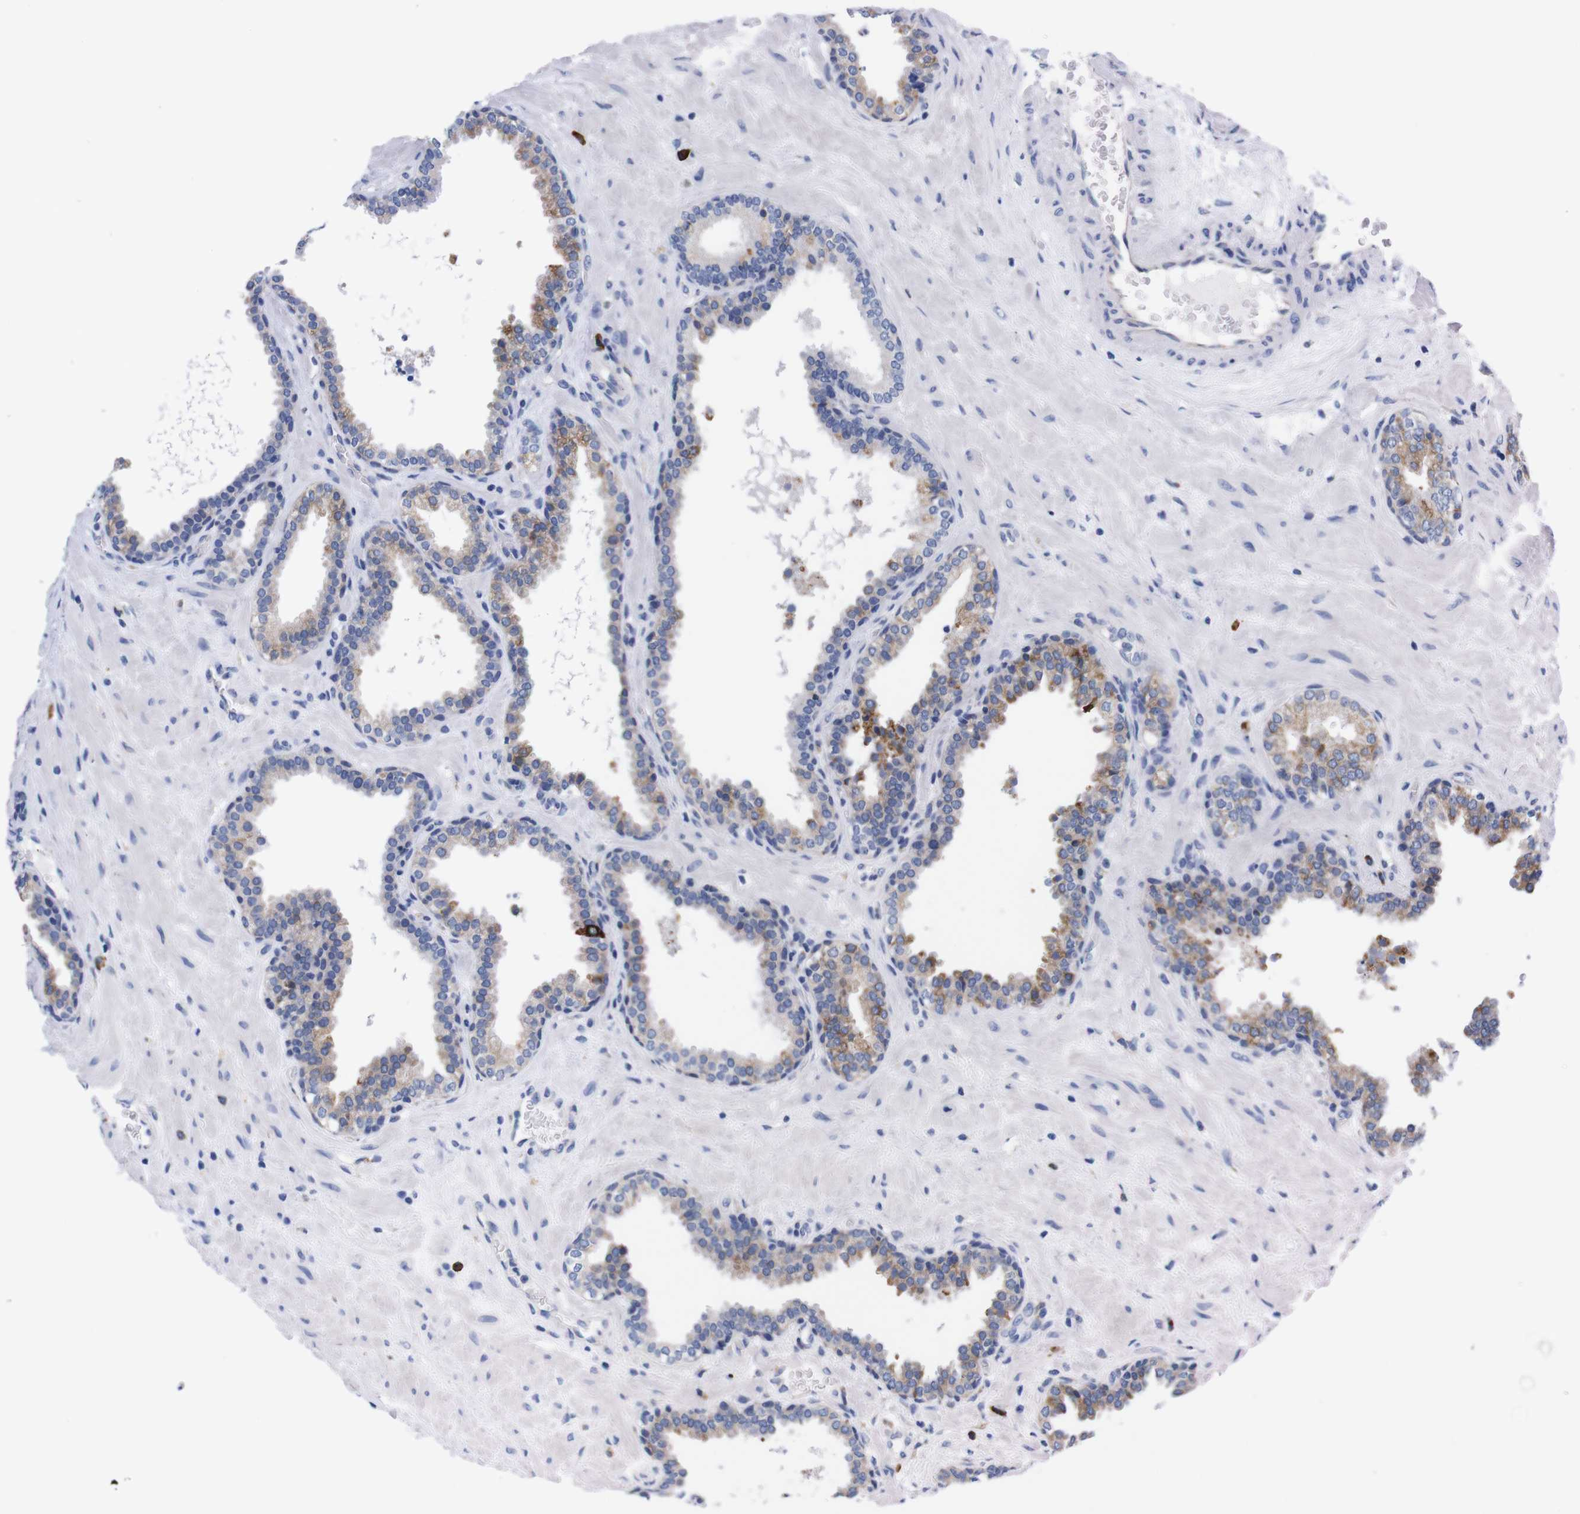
{"staining": {"intensity": "weak", "quantity": "<25%", "location": "cytoplasmic/membranous"}, "tissue": "prostate", "cell_type": "Glandular cells", "image_type": "normal", "snomed": [{"axis": "morphology", "description": "Normal tissue, NOS"}, {"axis": "topography", "description": "Prostate"}], "caption": "IHC of benign prostate exhibits no expression in glandular cells.", "gene": "NEBL", "patient": {"sex": "male", "age": 51}}